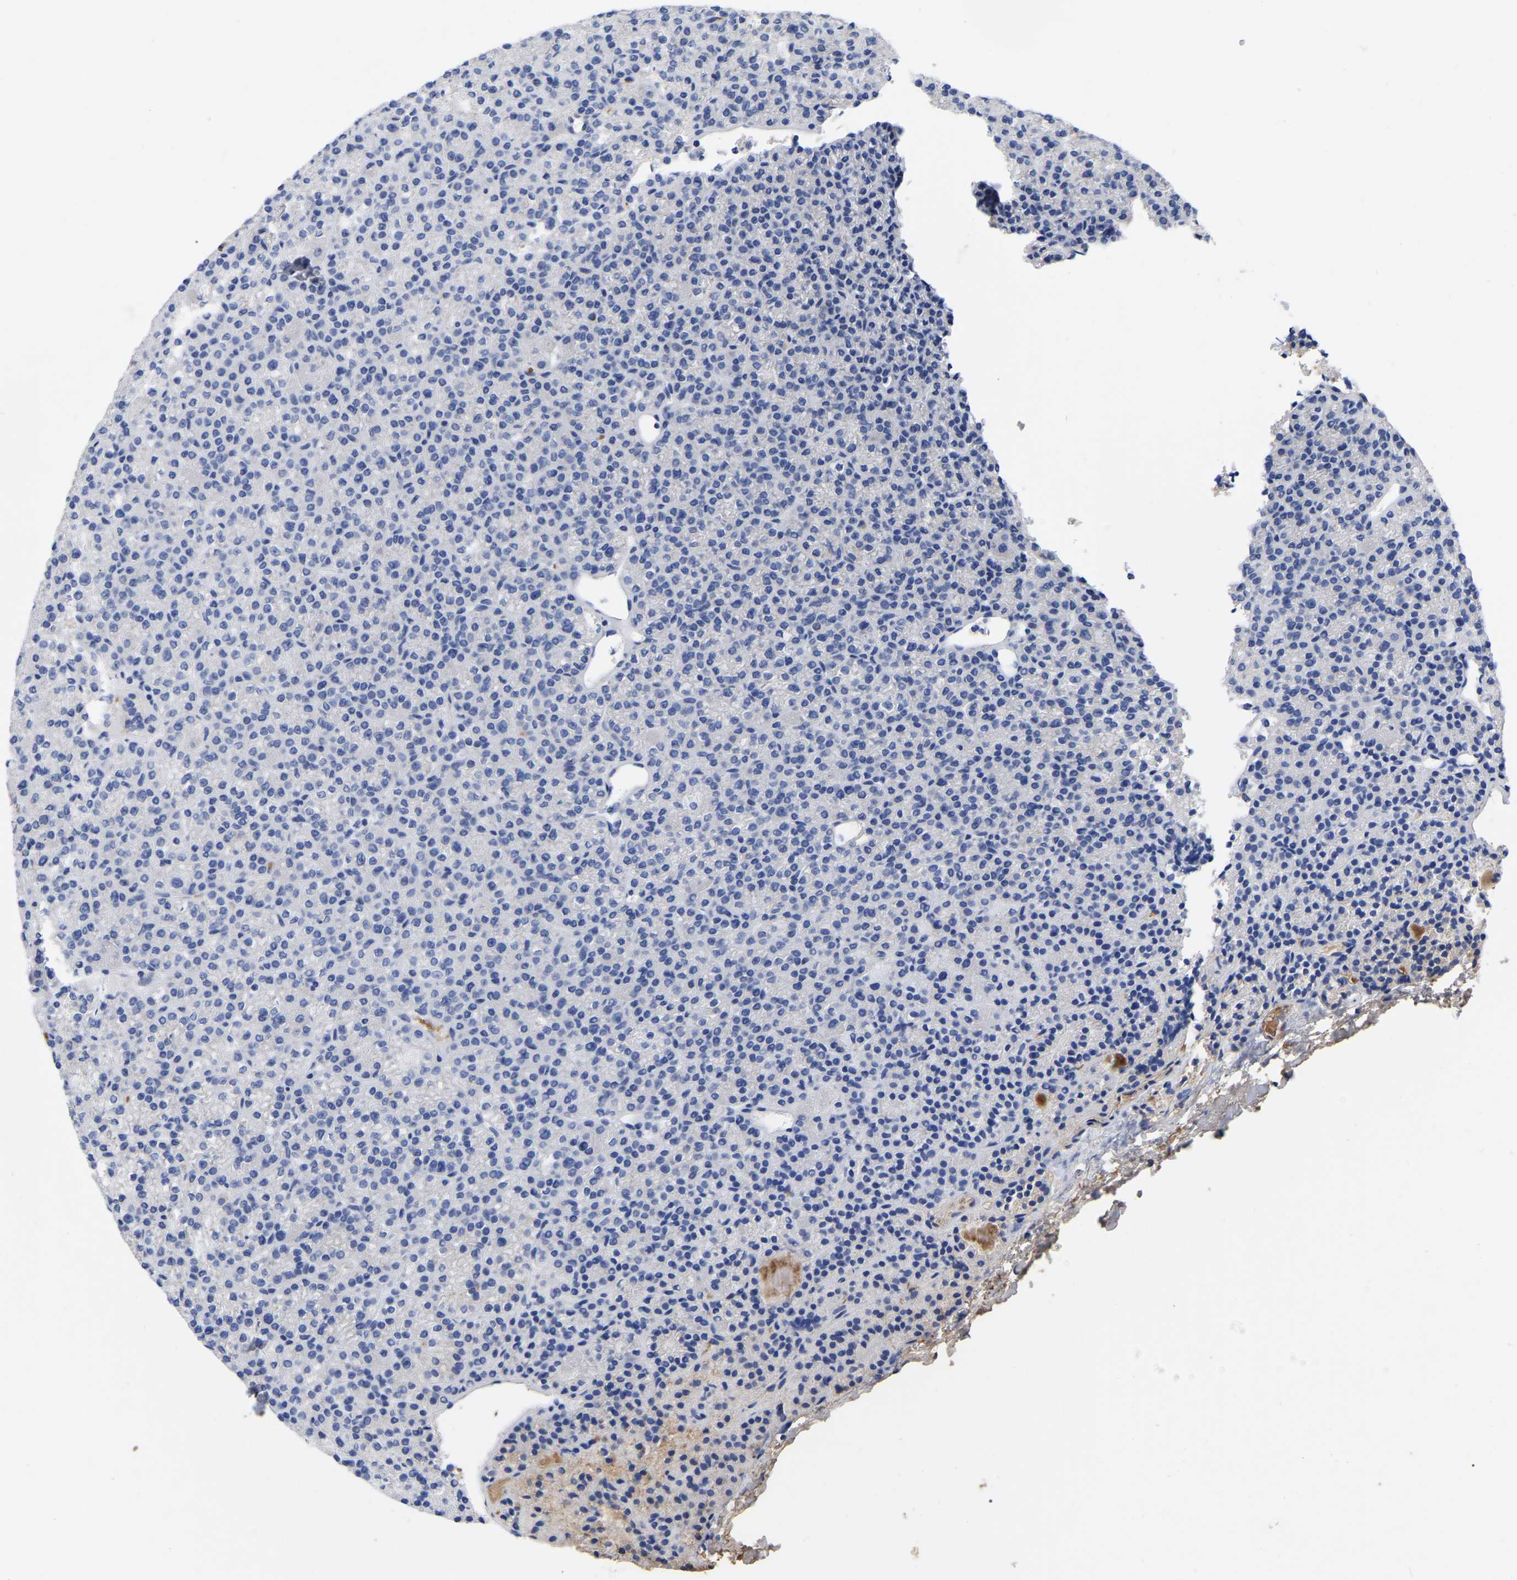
{"staining": {"intensity": "negative", "quantity": "none", "location": "none"}, "tissue": "parathyroid gland", "cell_type": "Glandular cells", "image_type": "normal", "snomed": [{"axis": "morphology", "description": "Normal tissue, NOS"}, {"axis": "morphology", "description": "Adenoma, NOS"}, {"axis": "topography", "description": "Parathyroid gland"}], "caption": "Protein analysis of normal parathyroid gland exhibits no significant positivity in glandular cells.", "gene": "GDF3", "patient": {"sex": "female", "age": 64}}